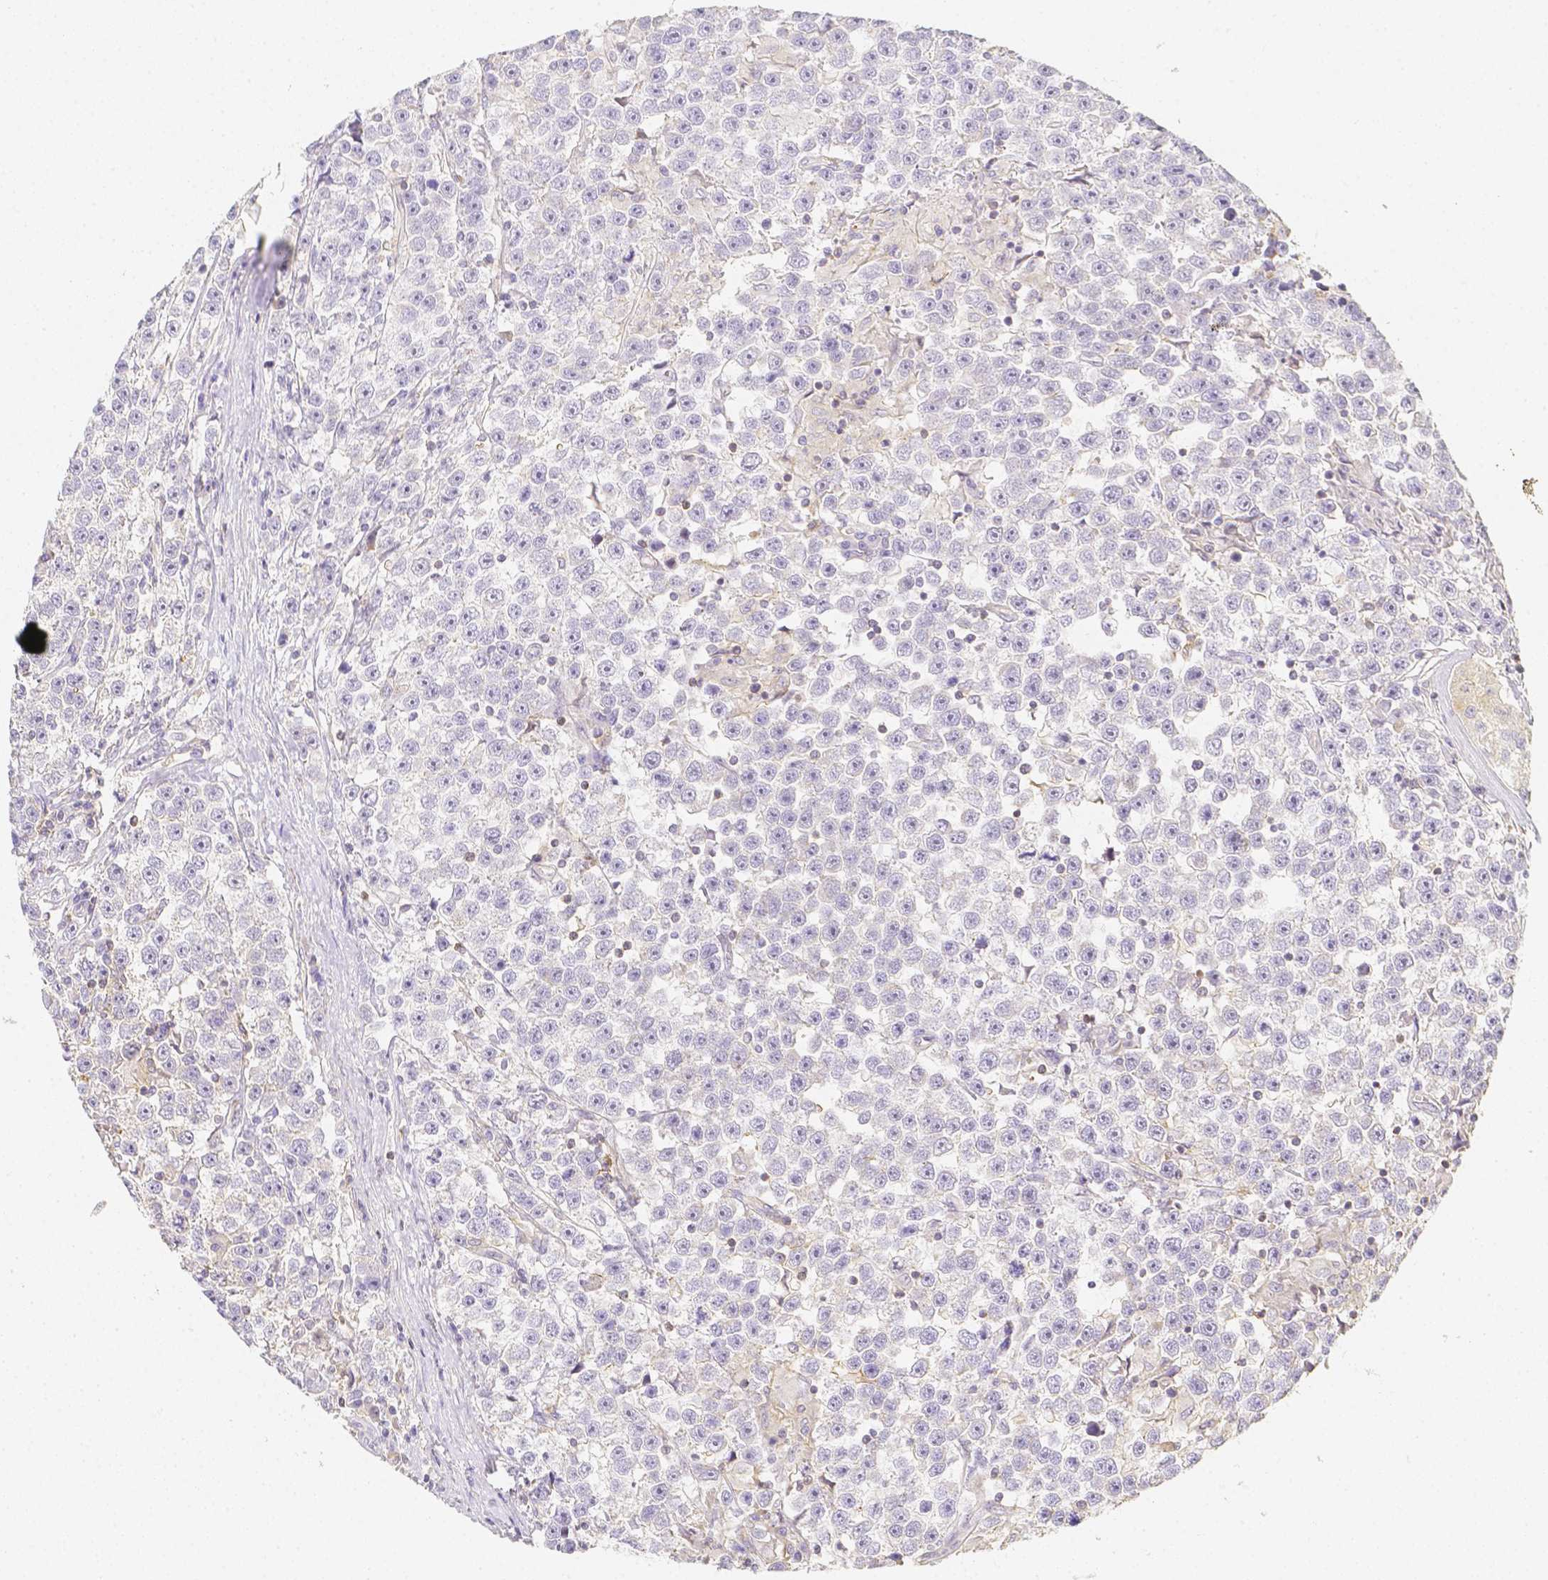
{"staining": {"intensity": "negative", "quantity": "none", "location": "none"}, "tissue": "testis cancer", "cell_type": "Tumor cells", "image_type": "cancer", "snomed": [{"axis": "morphology", "description": "Seminoma, NOS"}, {"axis": "topography", "description": "Testis"}], "caption": "Immunohistochemistry (IHC) of human testis seminoma demonstrates no positivity in tumor cells.", "gene": "ASAH2", "patient": {"sex": "male", "age": 31}}